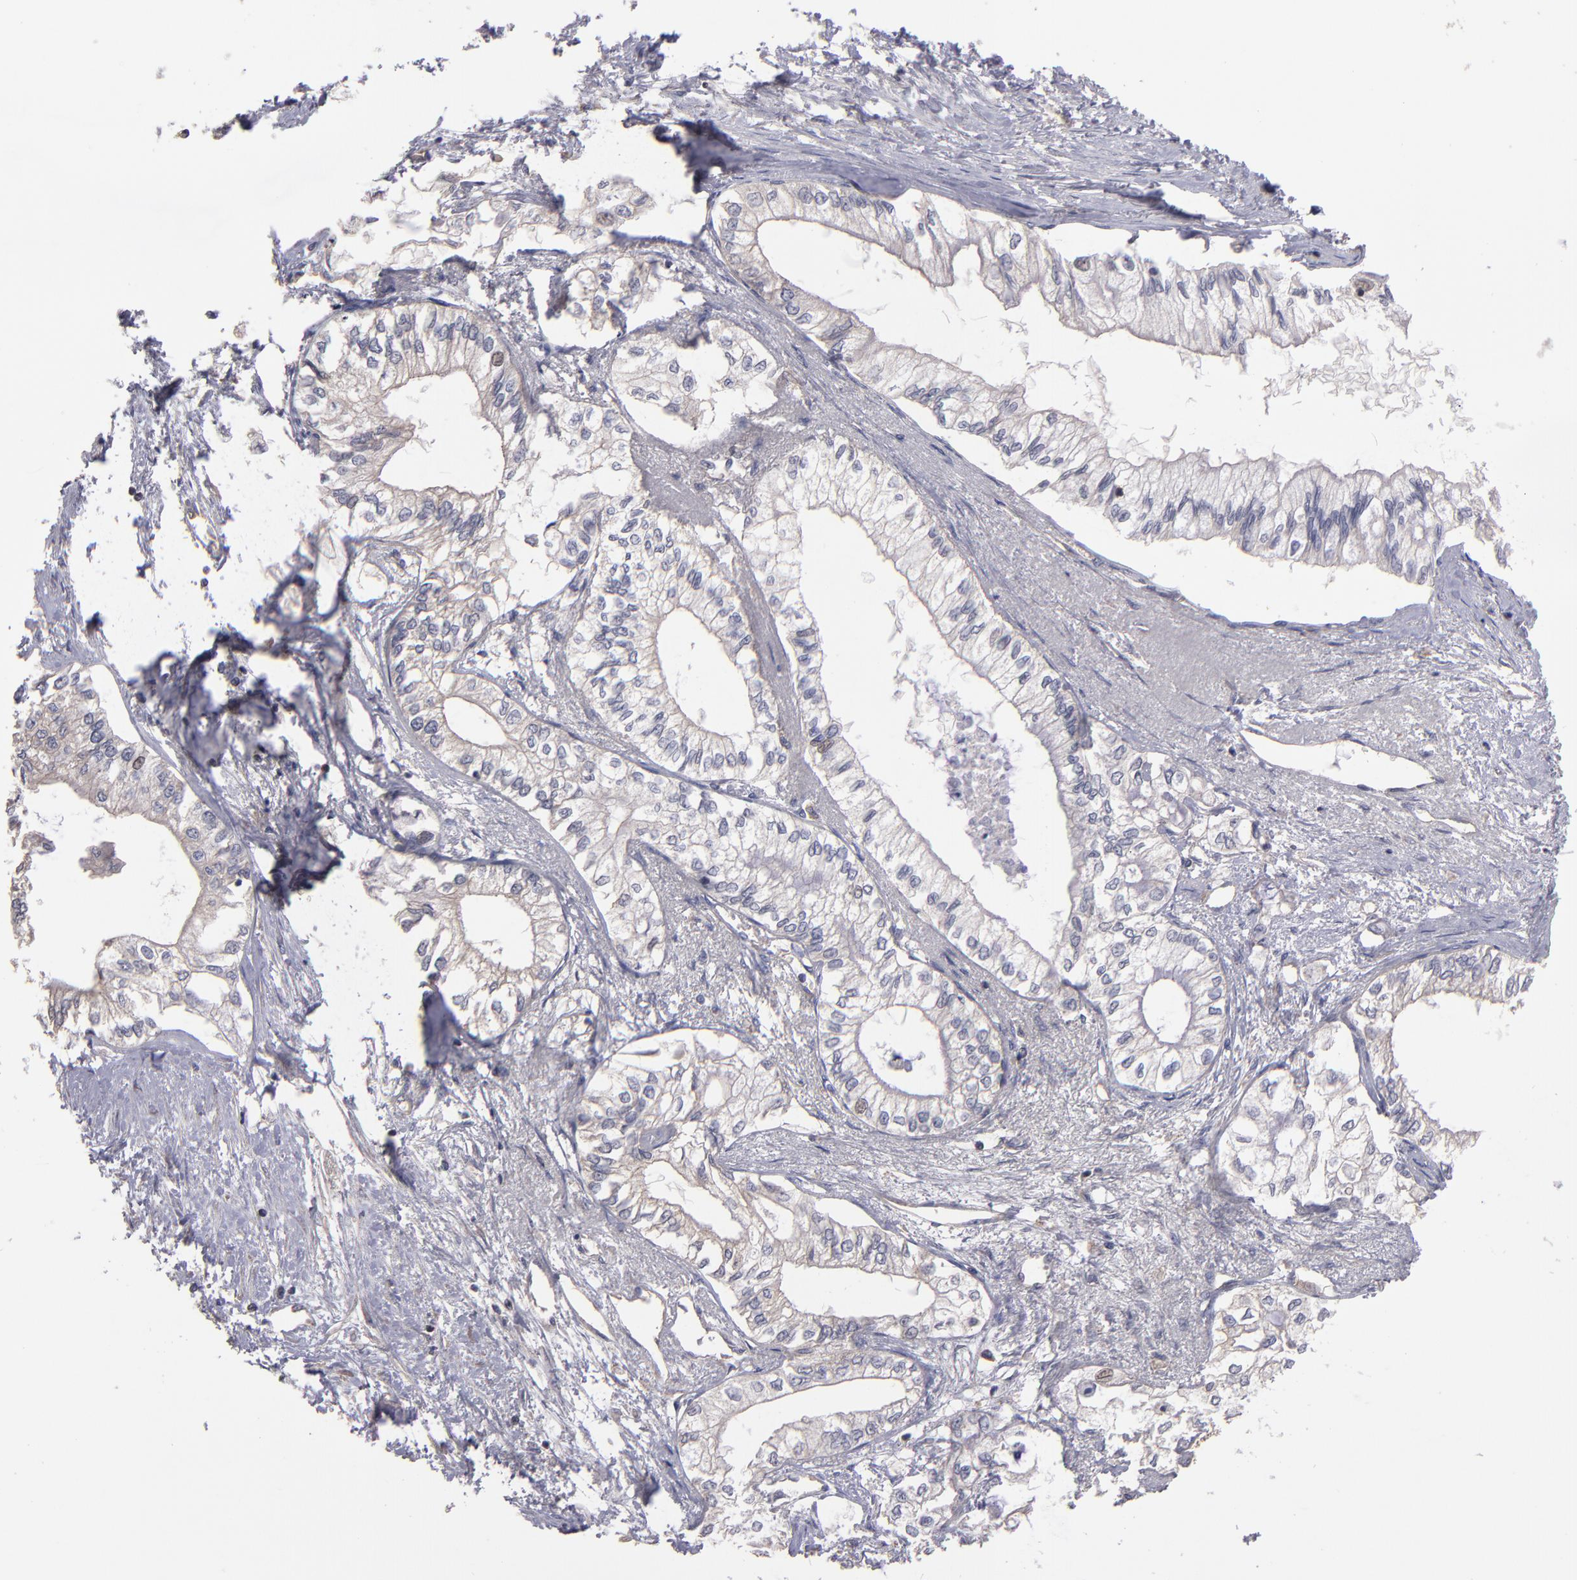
{"staining": {"intensity": "weak", "quantity": "<25%", "location": "cytoplasmic/membranous"}, "tissue": "pancreatic cancer", "cell_type": "Tumor cells", "image_type": "cancer", "snomed": [{"axis": "morphology", "description": "Adenocarcinoma, NOS"}, {"axis": "topography", "description": "Pancreas"}], "caption": "This is an immunohistochemistry (IHC) image of pancreatic cancer. There is no expression in tumor cells.", "gene": "NF2", "patient": {"sex": "male", "age": 79}}